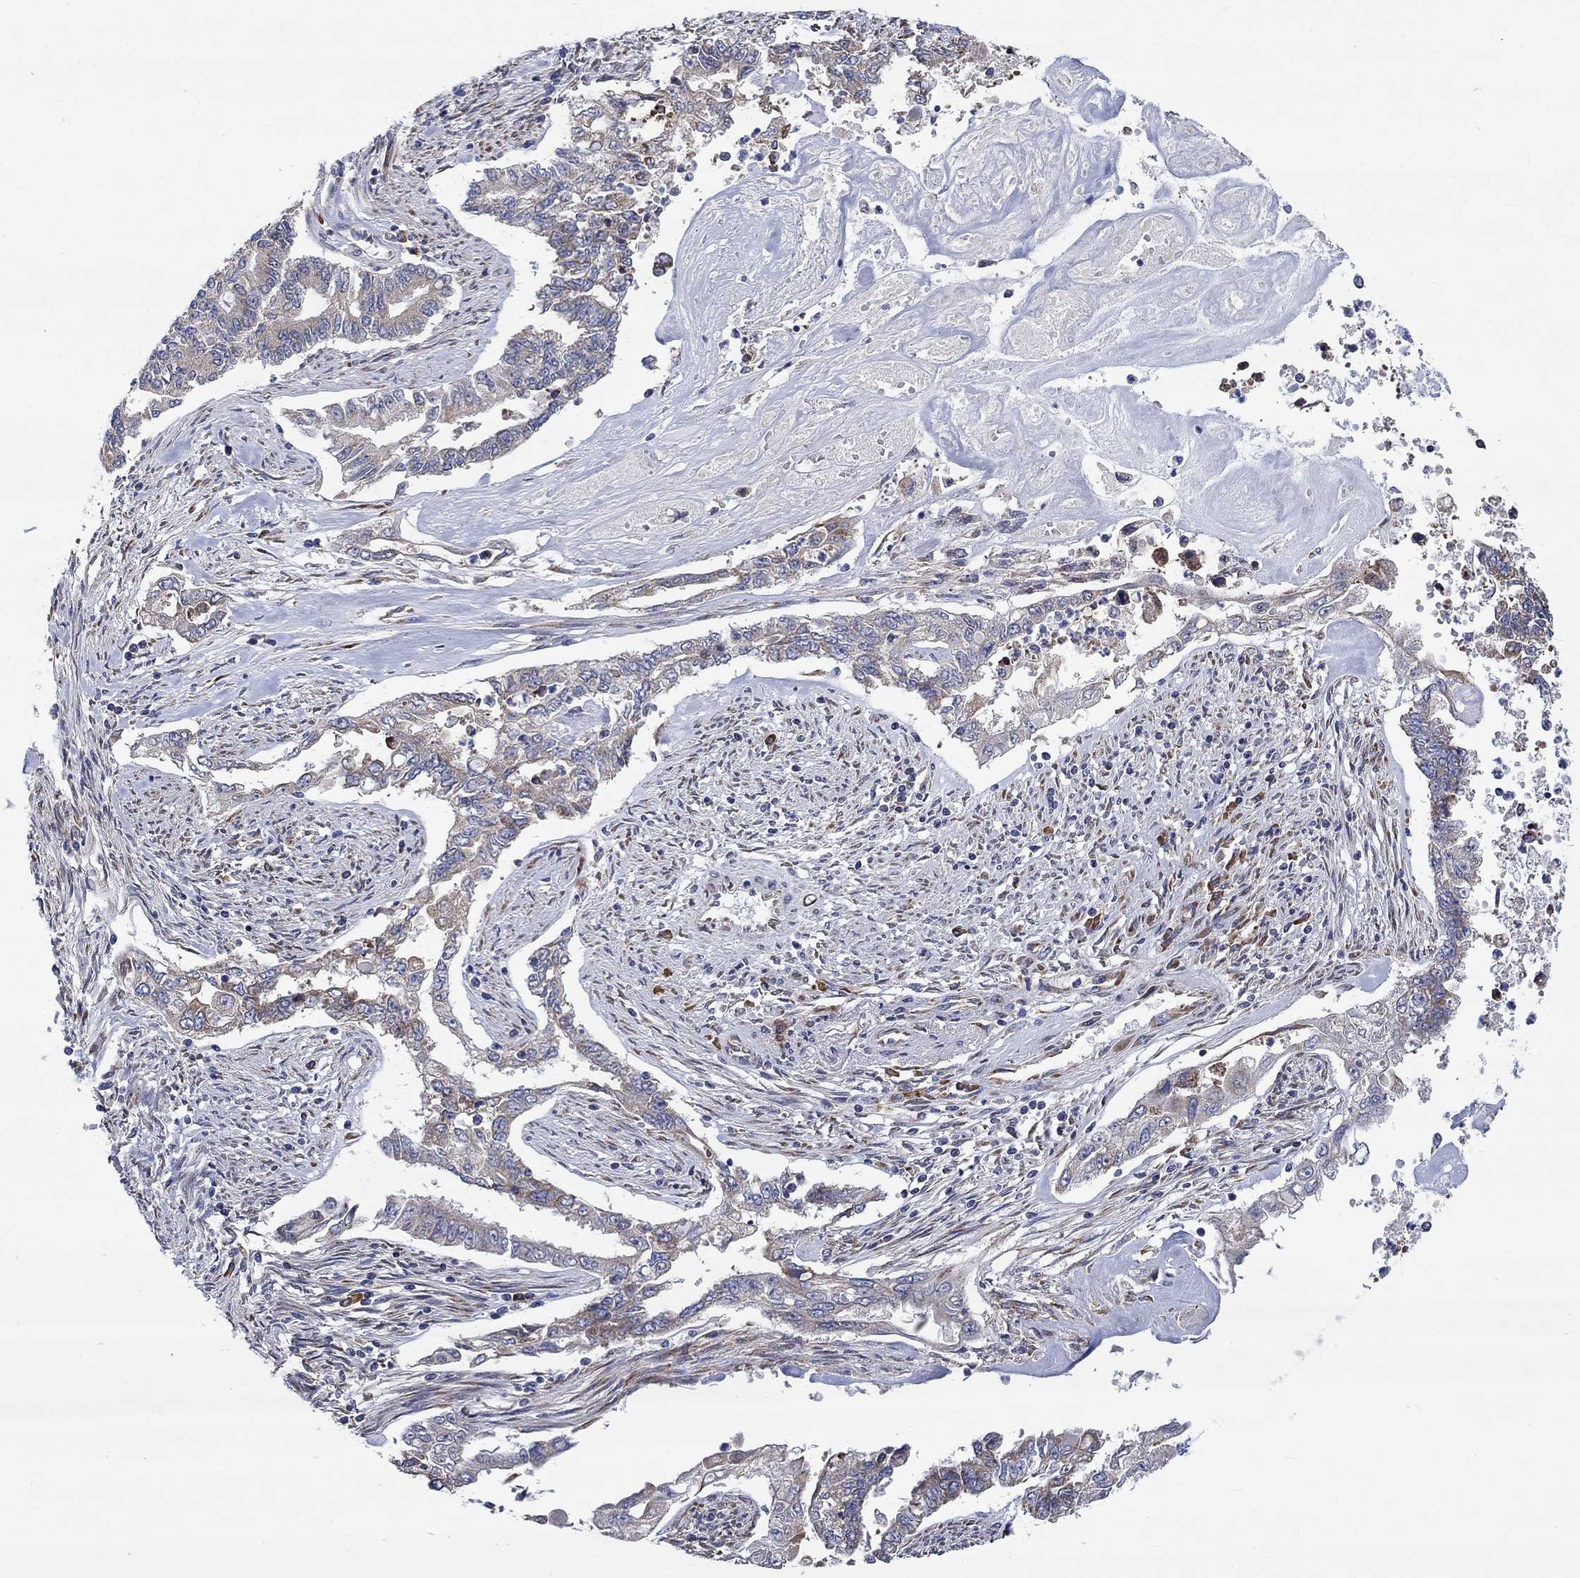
{"staining": {"intensity": "weak", "quantity": "25%-75%", "location": "cytoplasmic/membranous"}, "tissue": "endometrial cancer", "cell_type": "Tumor cells", "image_type": "cancer", "snomed": [{"axis": "morphology", "description": "Adenocarcinoma, NOS"}, {"axis": "topography", "description": "Uterus"}], "caption": "Immunohistochemistry (IHC) staining of endometrial adenocarcinoma, which demonstrates low levels of weak cytoplasmic/membranous staining in about 25%-75% of tumor cells indicating weak cytoplasmic/membranous protein expression. The staining was performed using DAB (3,3'-diaminobenzidine) (brown) for protein detection and nuclei were counterstained in hematoxylin (blue).", "gene": "RPLP0", "patient": {"sex": "female", "age": 59}}